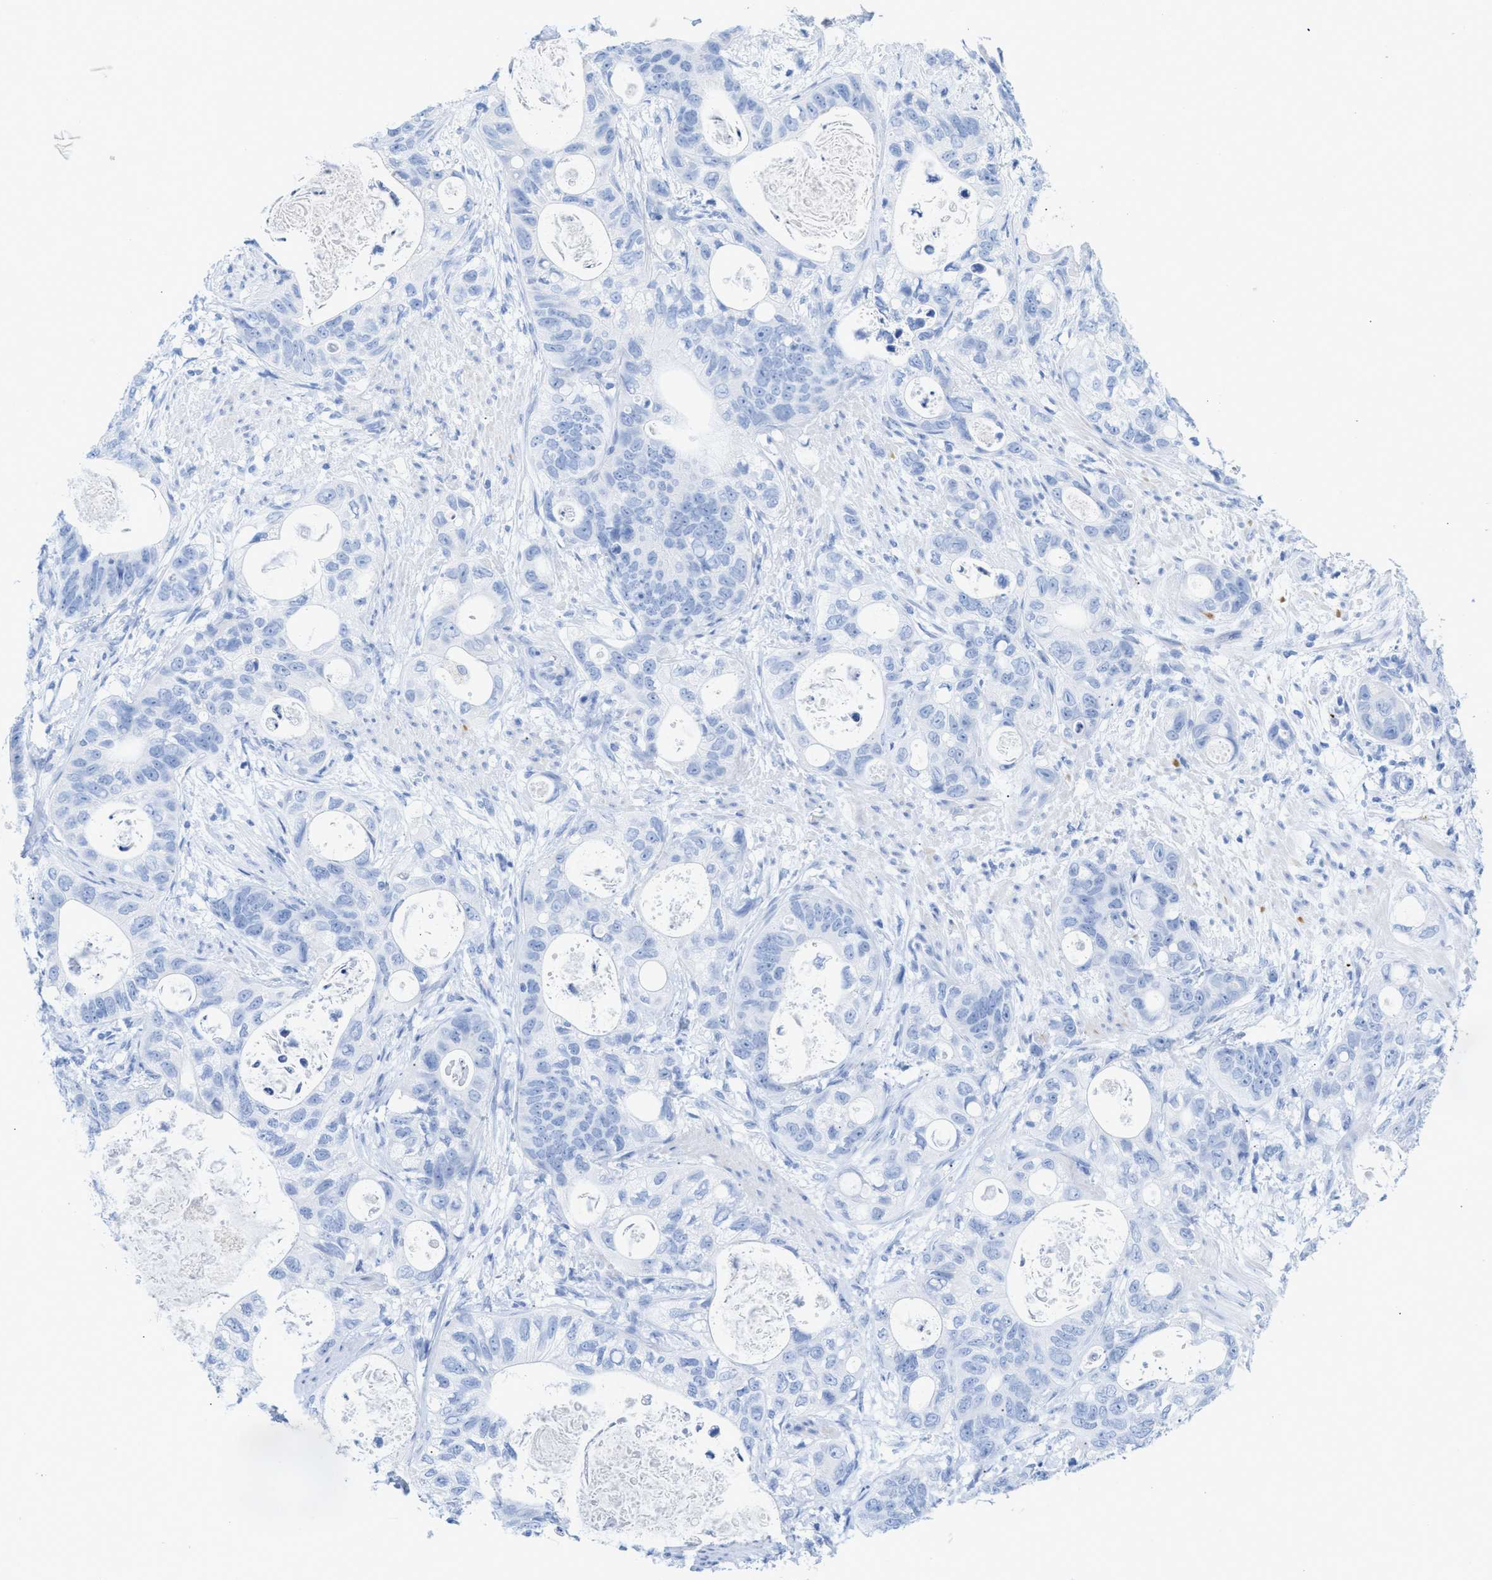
{"staining": {"intensity": "negative", "quantity": "none", "location": "none"}, "tissue": "stomach cancer", "cell_type": "Tumor cells", "image_type": "cancer", "snomed": [{"axis": "morphology", "description": "Normal tissue, NOS"}, {"axis": "morphology", "description": "Adenocarcinoma, NOS"}, {"axis": "topography", "description": "Stomach"}], "caption": "There is no significant positivity in tumor cells of stomach cancer (adenocarcinoma).", "gene": "ANKFN1", "patient": {"sex": "female", "age": 89}}